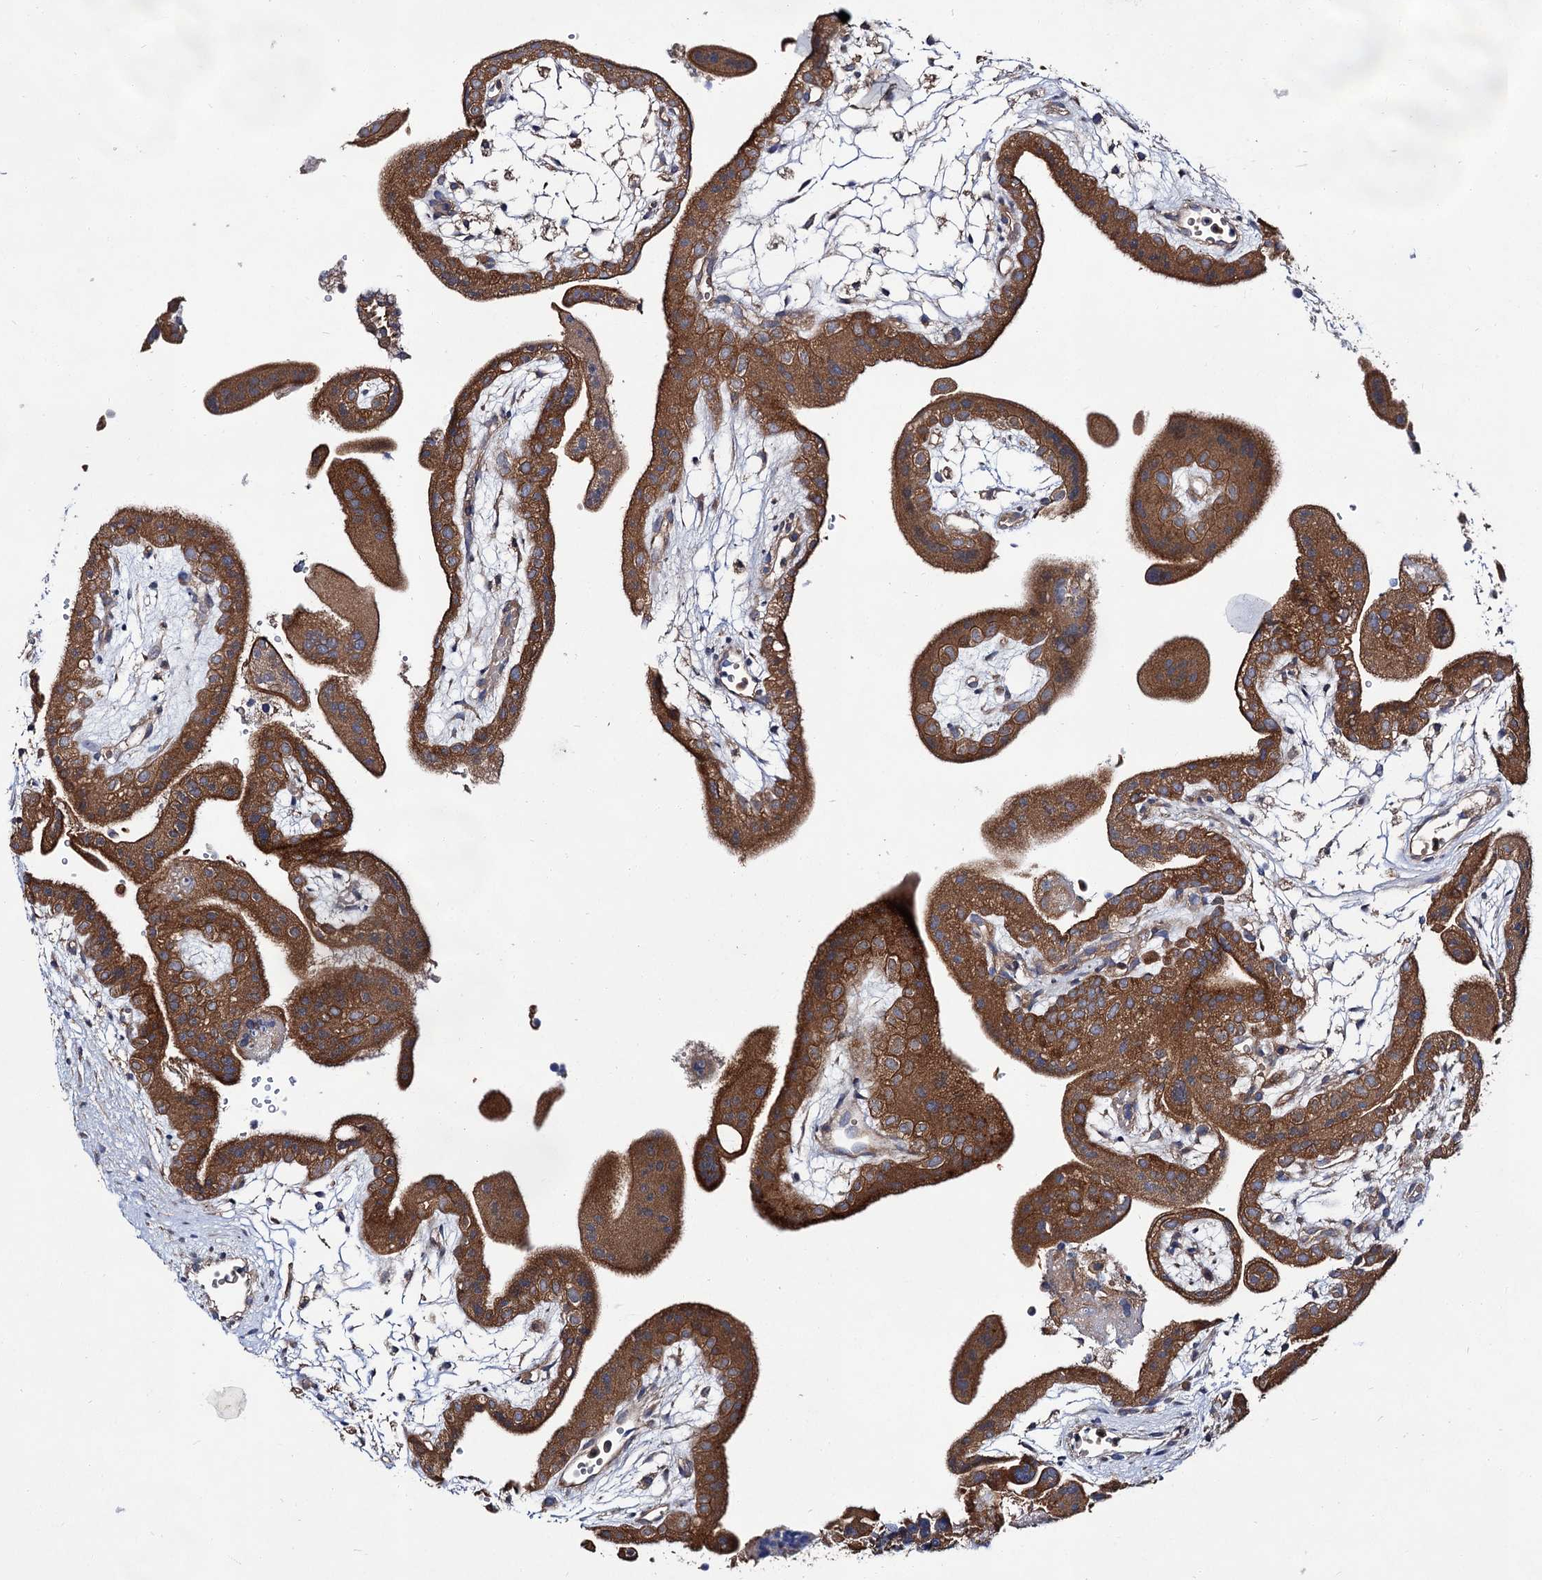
{"staining": {"intensity": "moderate", "quantity": ">75%", "location": "cytoplasmic/membranous"}, "tissue": "placenta", "cell_type": "Decidual cells", "image_type": "normal", "snomed": [{"axis": "morphology", "description": "Normal tissue, NOS"}, {"axis": "topography", "description": "Placenta"}], "caption": "Decidual cells display medium levels of moderate cytoplasmic/membranous staining in about >75% of cells in unremarkable placenta. The protein is stained brown, and the nuclei are stained in blue (DAB (3,3'-diaminobenzidine) IHC with brightfield microscopy, high magnification).", "gene": "NAA25", "patient": {"sex": "female", "age": 18}}